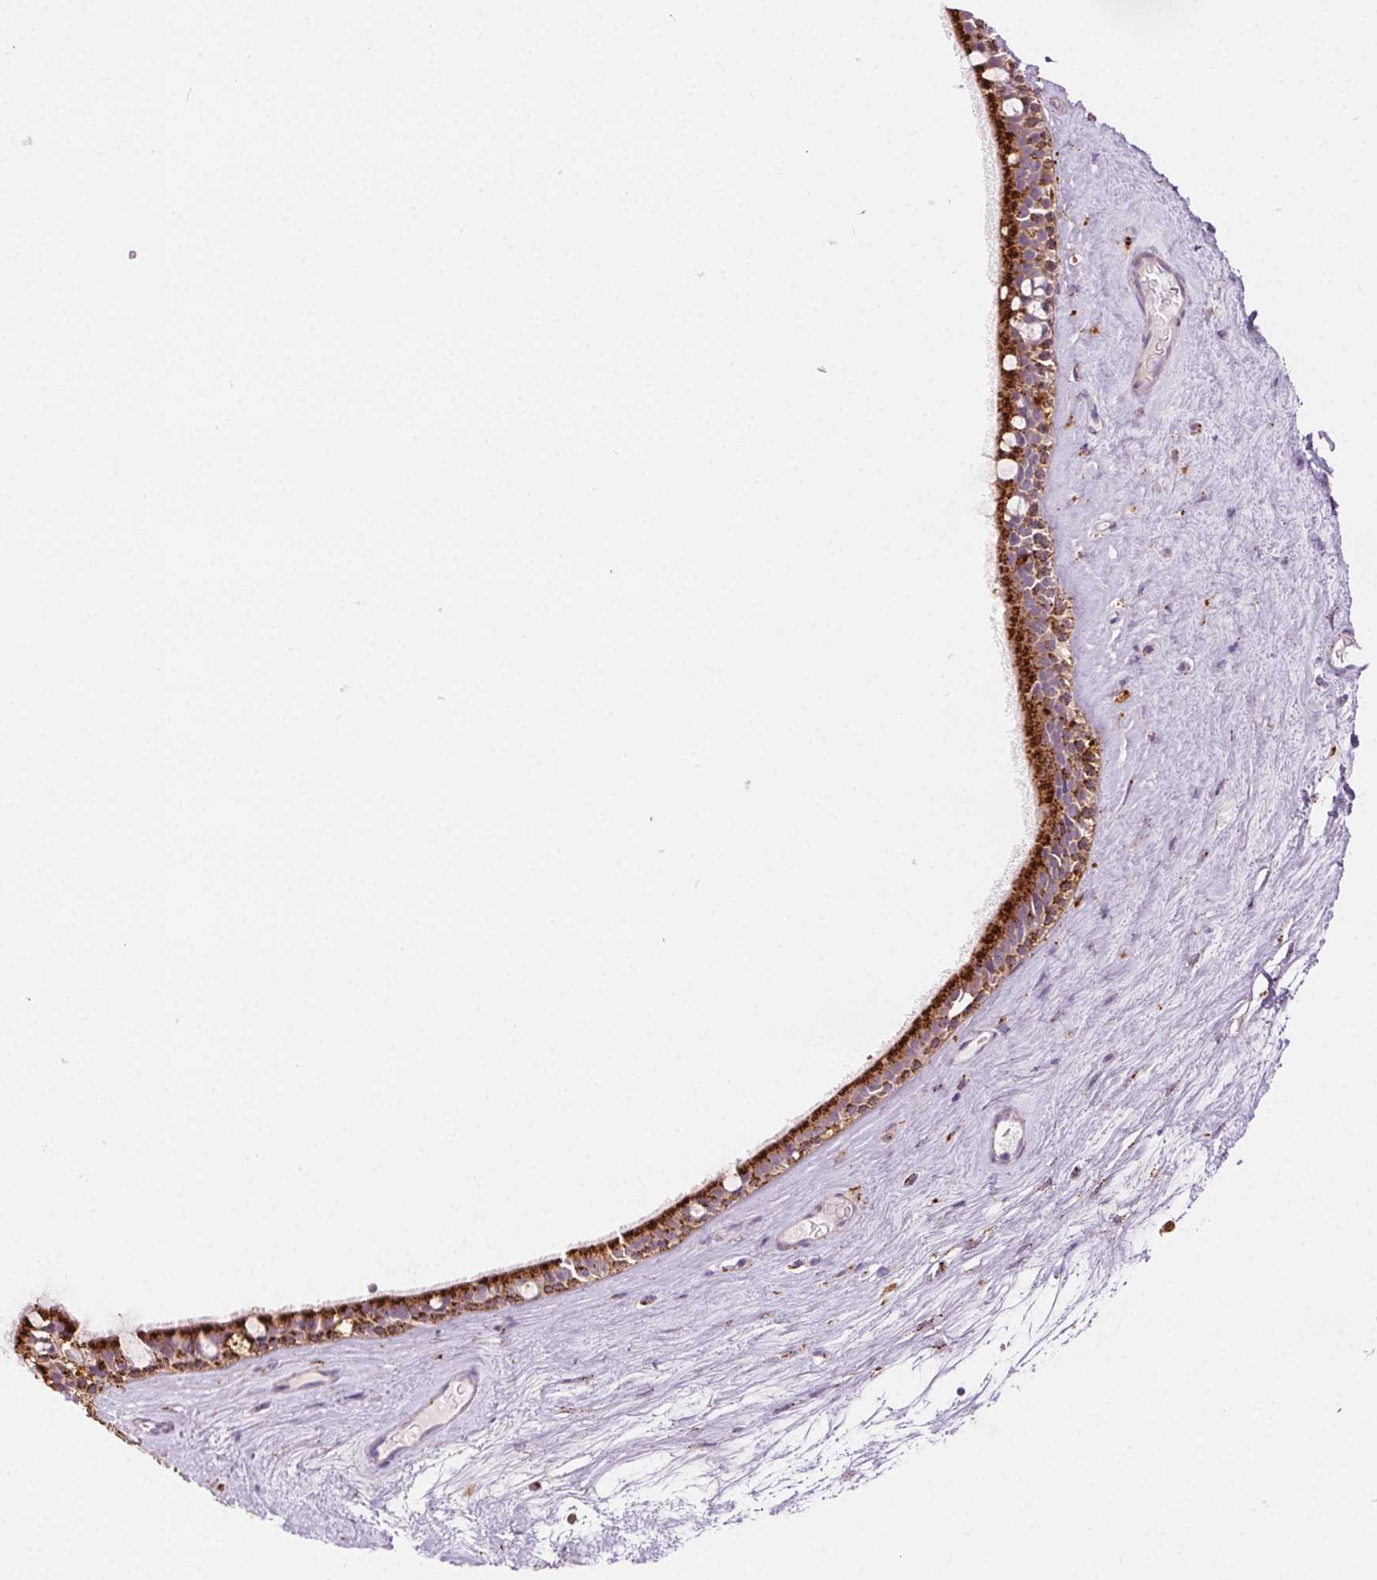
{"staining": {"intensity": "strong", "quantity": ">75%", "location": "cytoplasmic/membranous"}, "tissue": "nasopharynx", "cell_type": "Respiratory epithelial cells", "image_type": "normal", "snomed": [{"axis": "morphology", "description": "Normal tissue, NOS"}, {"axis": "topography", "description": "Nasopharynx"}], "caption": "A high-resolution histopathology image shows IHC staining of normal nasopharynx, which reveals strong cytoplasmic/membranous positivity in approximately >75% of respiratory epithelial cells.", "gene": "SCPEP1", "patient": {"sex": "male", "age": 68}}